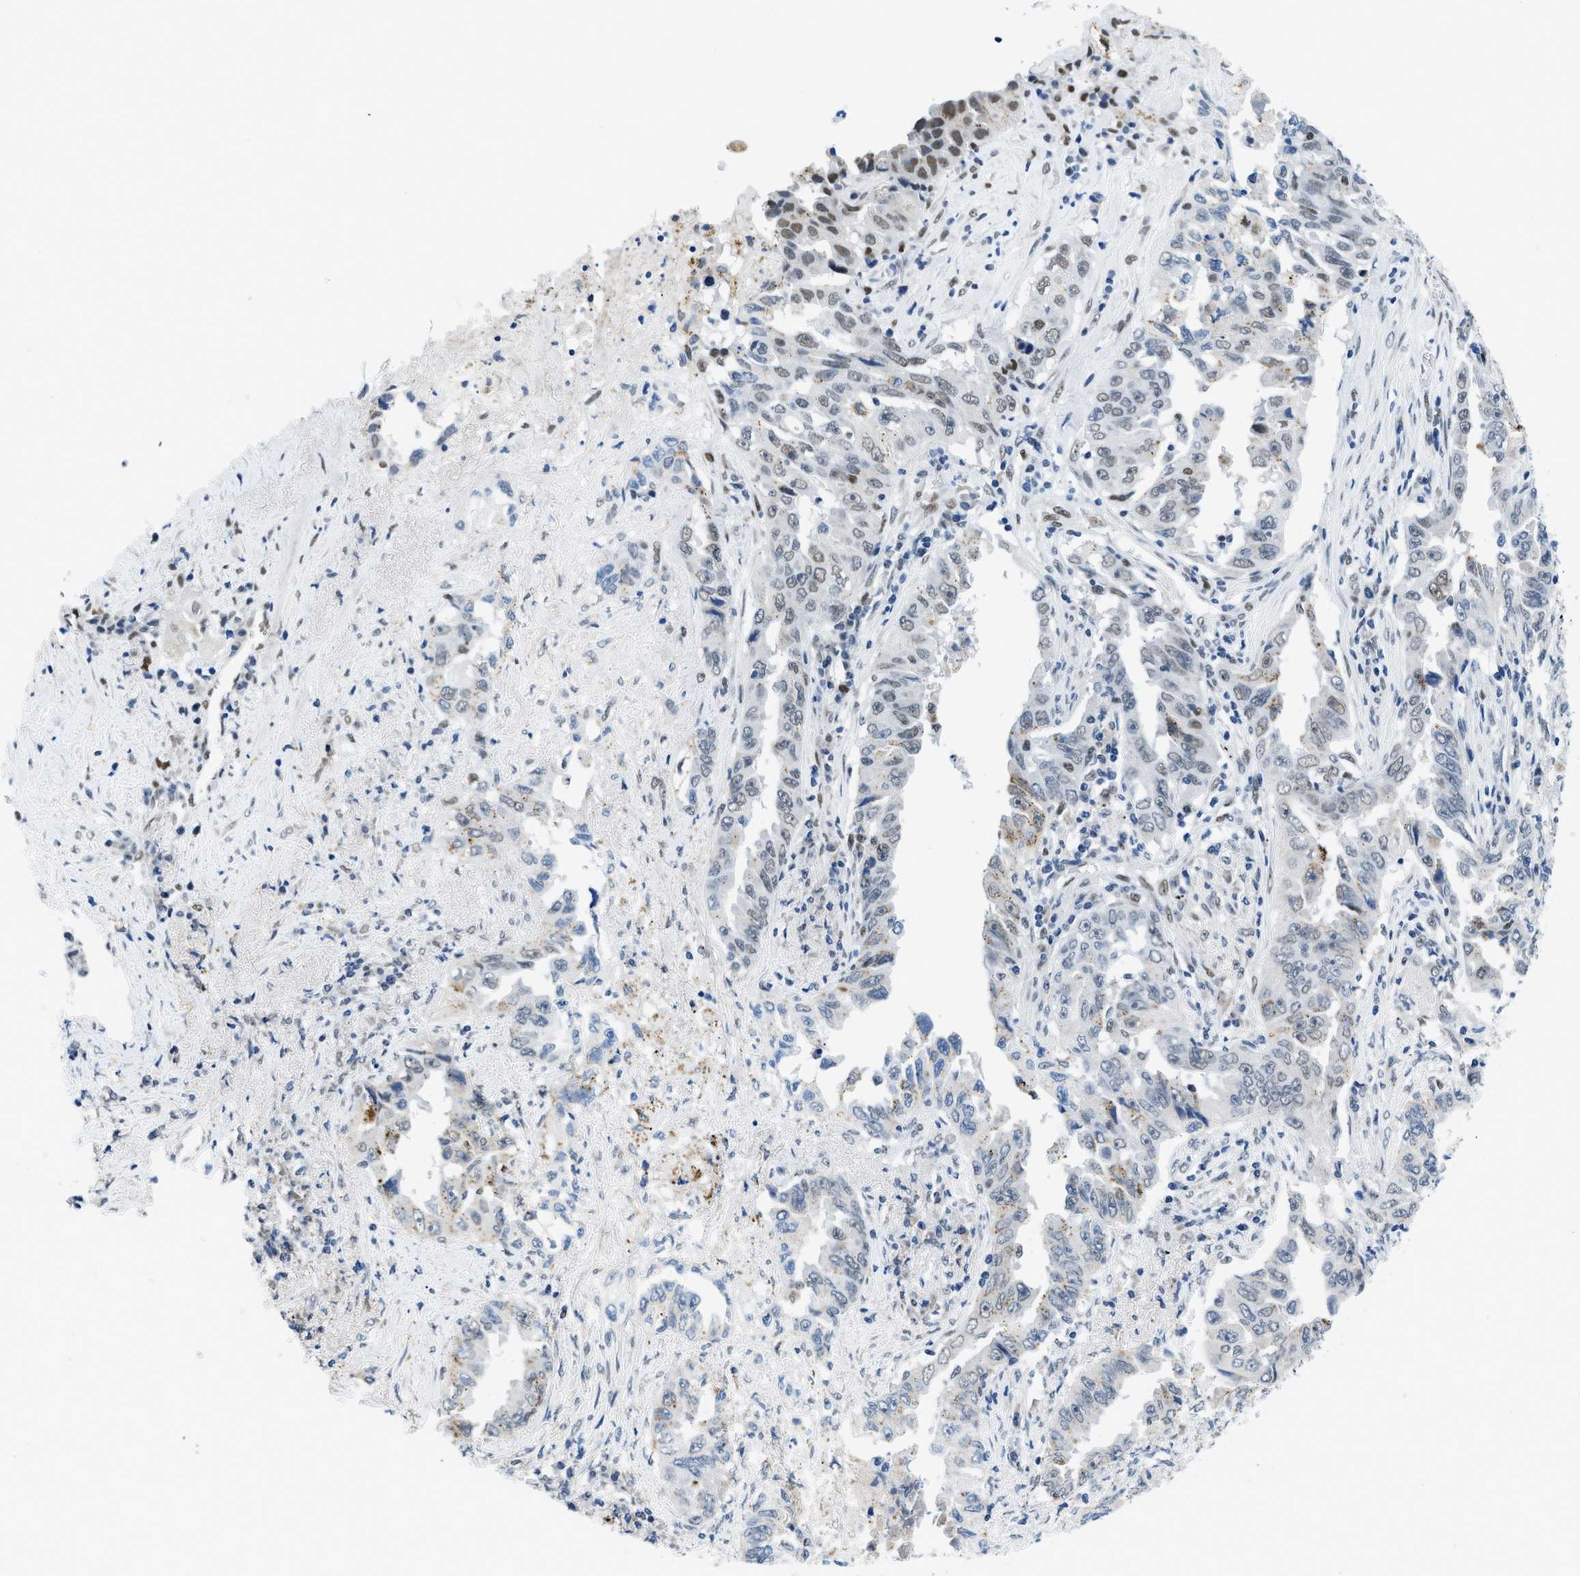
{"staining": {"intensity": "moderate", "quantity": "<25%", "location": "nuclear"}, "tissue": "lung cancer", "cell_type": "Tumor cells", "image_type": "cancer", "snomed": [{"axis": "morphology", "description": "Adenocarcinoma, NOS"}, {"axis": "topography", "description": "Lung"}], "caption": "Immunohistochemistry (DAB (3,3'-diaminobenzidine)) staining of human adenocarcinoma (lung) demonstrates moderate nuclear protein staining in about <25% of tumor cells.", "gene": "SMARCAD1", "patient": {"sex": "female", "age": 51}}